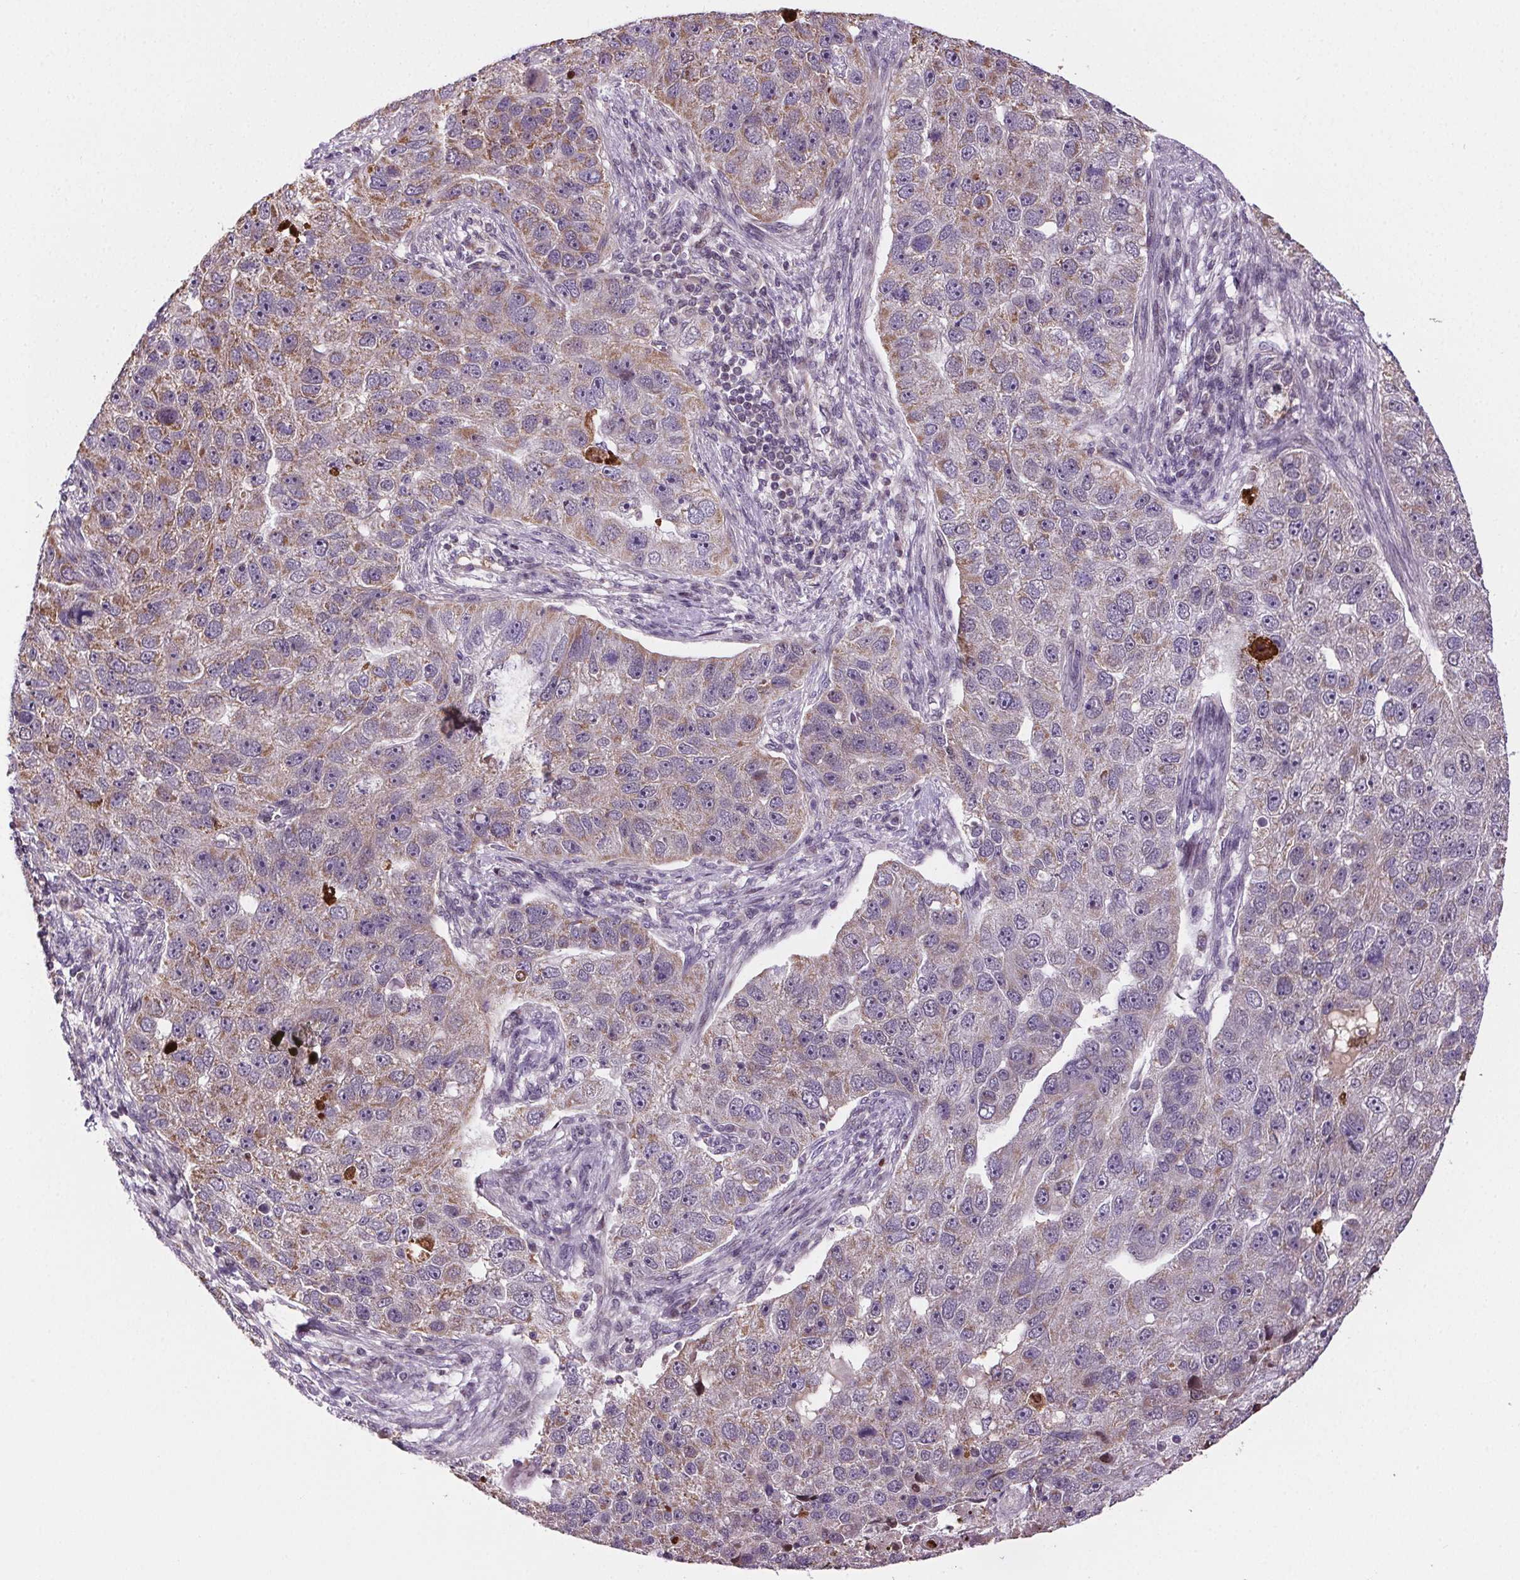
{"staining": {"intensity": "weak", "quantity": "25%-75%", "location": "cytoplasmic/membranous"}, "tissue": "pancreatic cancer", "cell_type": "Tumor cells", "image_type": "cancer", "snomed": [{"axis": "morphology", "description": "Adenocarcinoma, NOS"}, {"axis": "topography", "description": "Pancreas"}], "caption": "The image reveals staining of pancreatic adenocarcinoma, revealing weak cytoplasmic/membranous protein expression (brown color) within tumor cells. (brown staining indicates protein expression, while blue staining denotes nuclei).", "gene": "SUCLA2", "patient": {"sex": "female", "age": 61}}